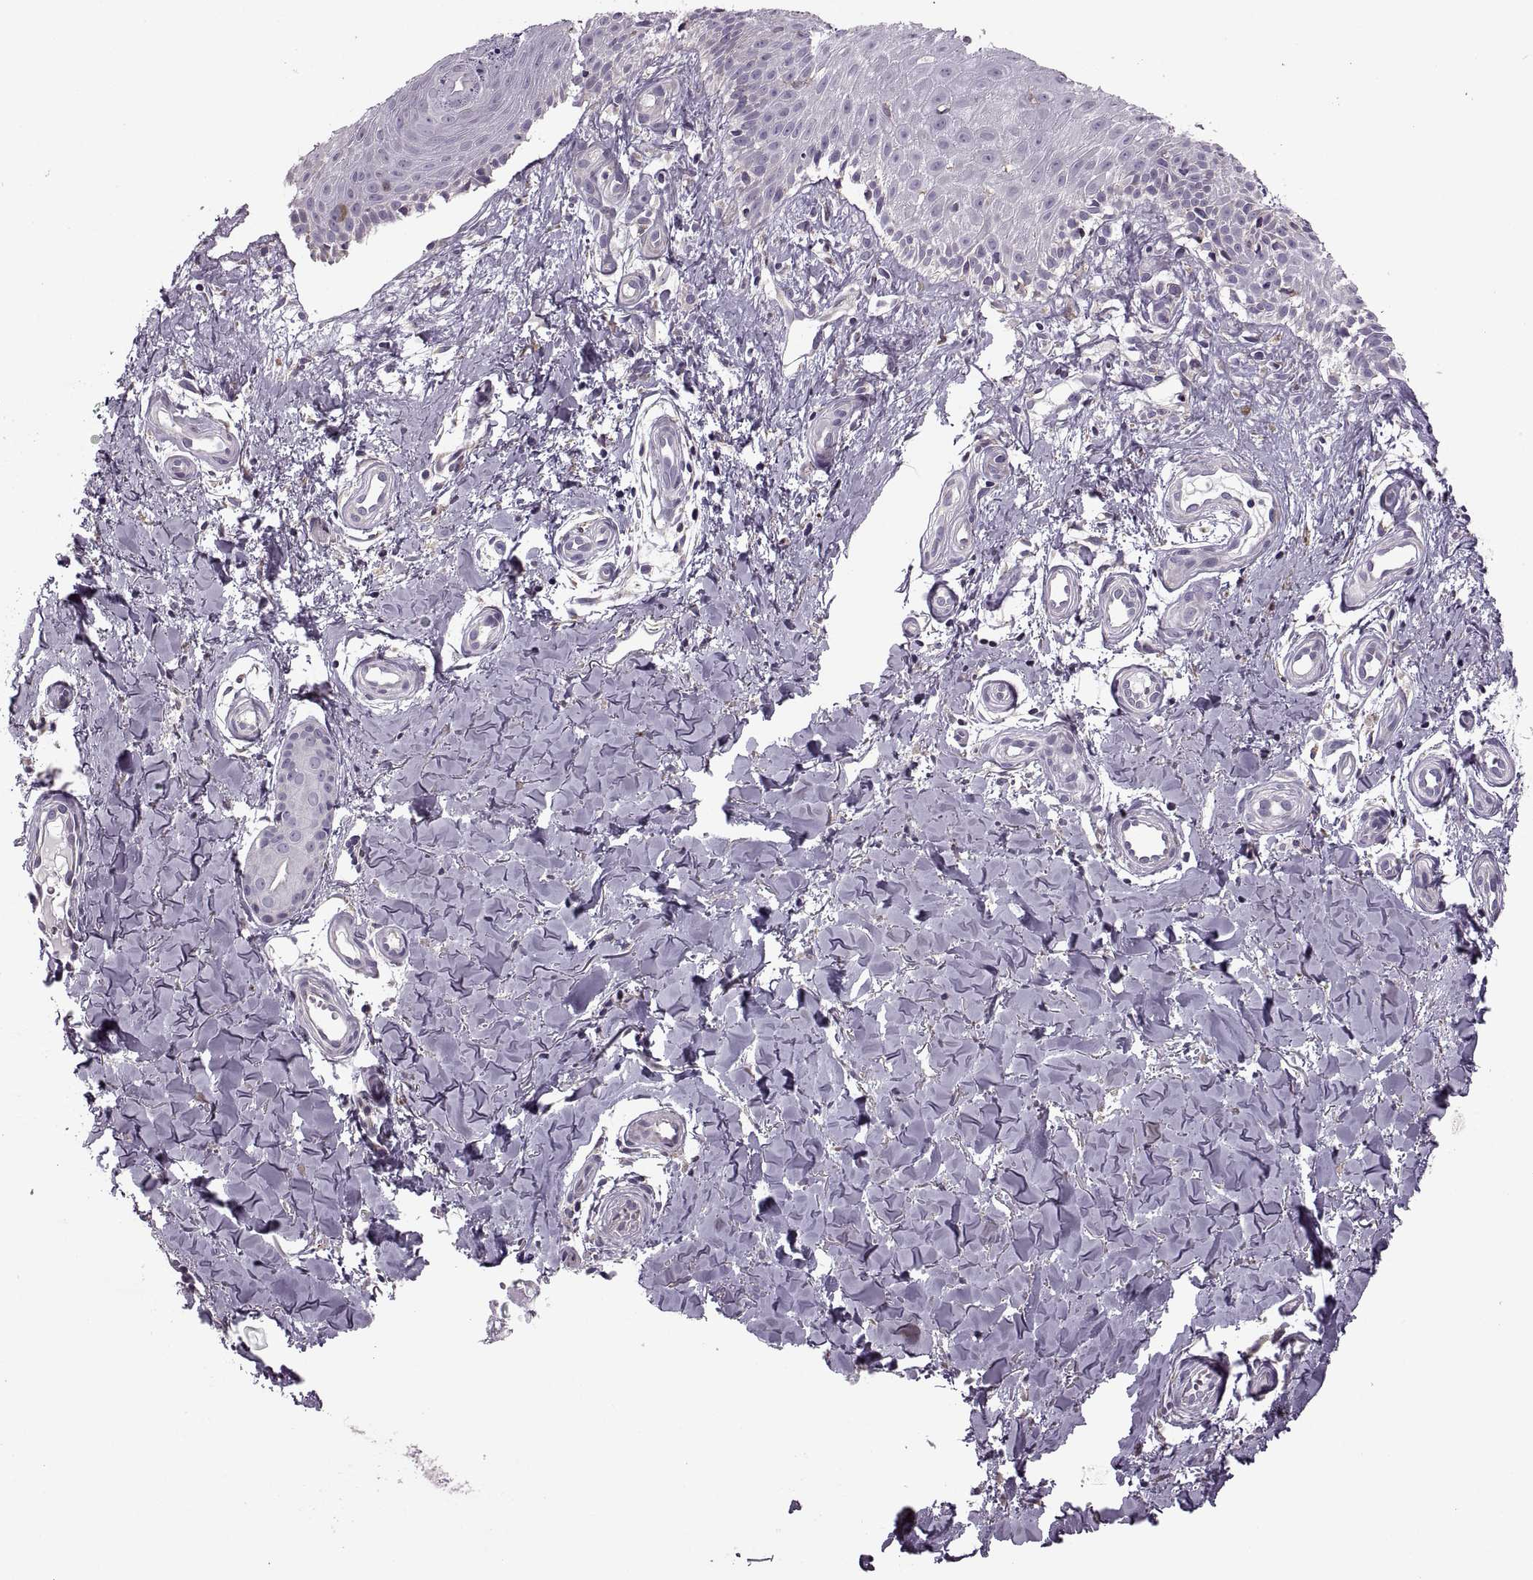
{"staining": {"intensity": "moderate", "quantity": "25%-75%", "location": "cytoplasmic/membranous"}, "tissue": "melanoma", "cell_type": "Tumor cells", "image_type": "cancer", "snomed": [{"axis": "morphology", "description": "Malignant melanoma, NOS"}, {"axis": "topography", "description": "Skin"}], "caption": "Moderate cytoplasmic/membranous protein expression is appreciated in approximately 25%-75% of tumor cells in melanoma.", "gene": "LETM2", "patient": {"sex": "female", "age": 53}}